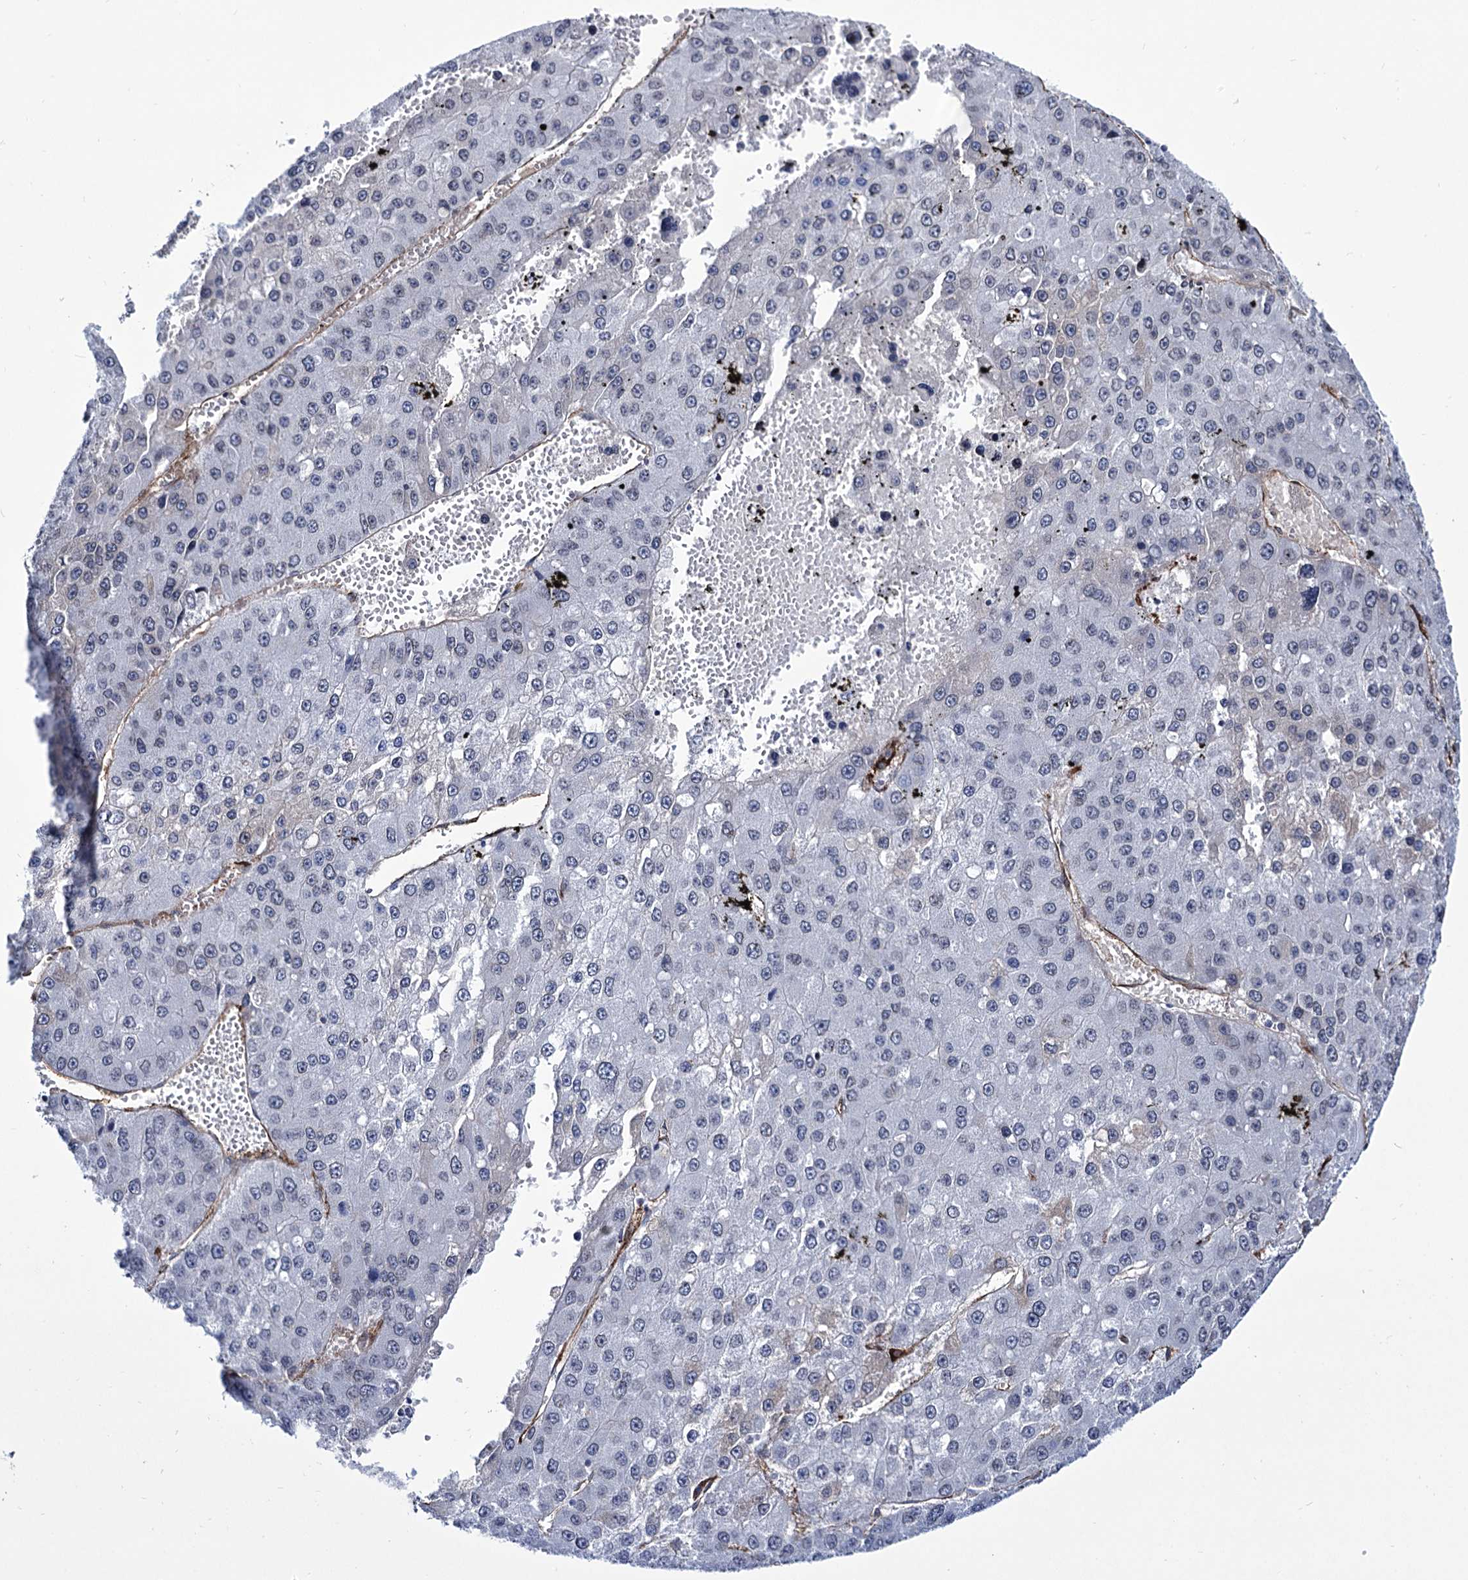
{"staining": {"intensity": "negative", "quantity": "none", "location": "none"}, "tissue": "liver cancer", "cell_type": "Tumor cells", "image_type": "cancer", "snomed": [{"axis": "morphology", "description": "Carcinoma, Hepatocellular, NOS"}, {"axis": "topography", "description": "Liver"}], "caption": "This is an IHC micrograph of human liver cancer (hepatocellular carcinoma). There is no positivity in tumor cells.", "gene": "ZC3H12C", "patient": {"sex": "female", "age": 73}}